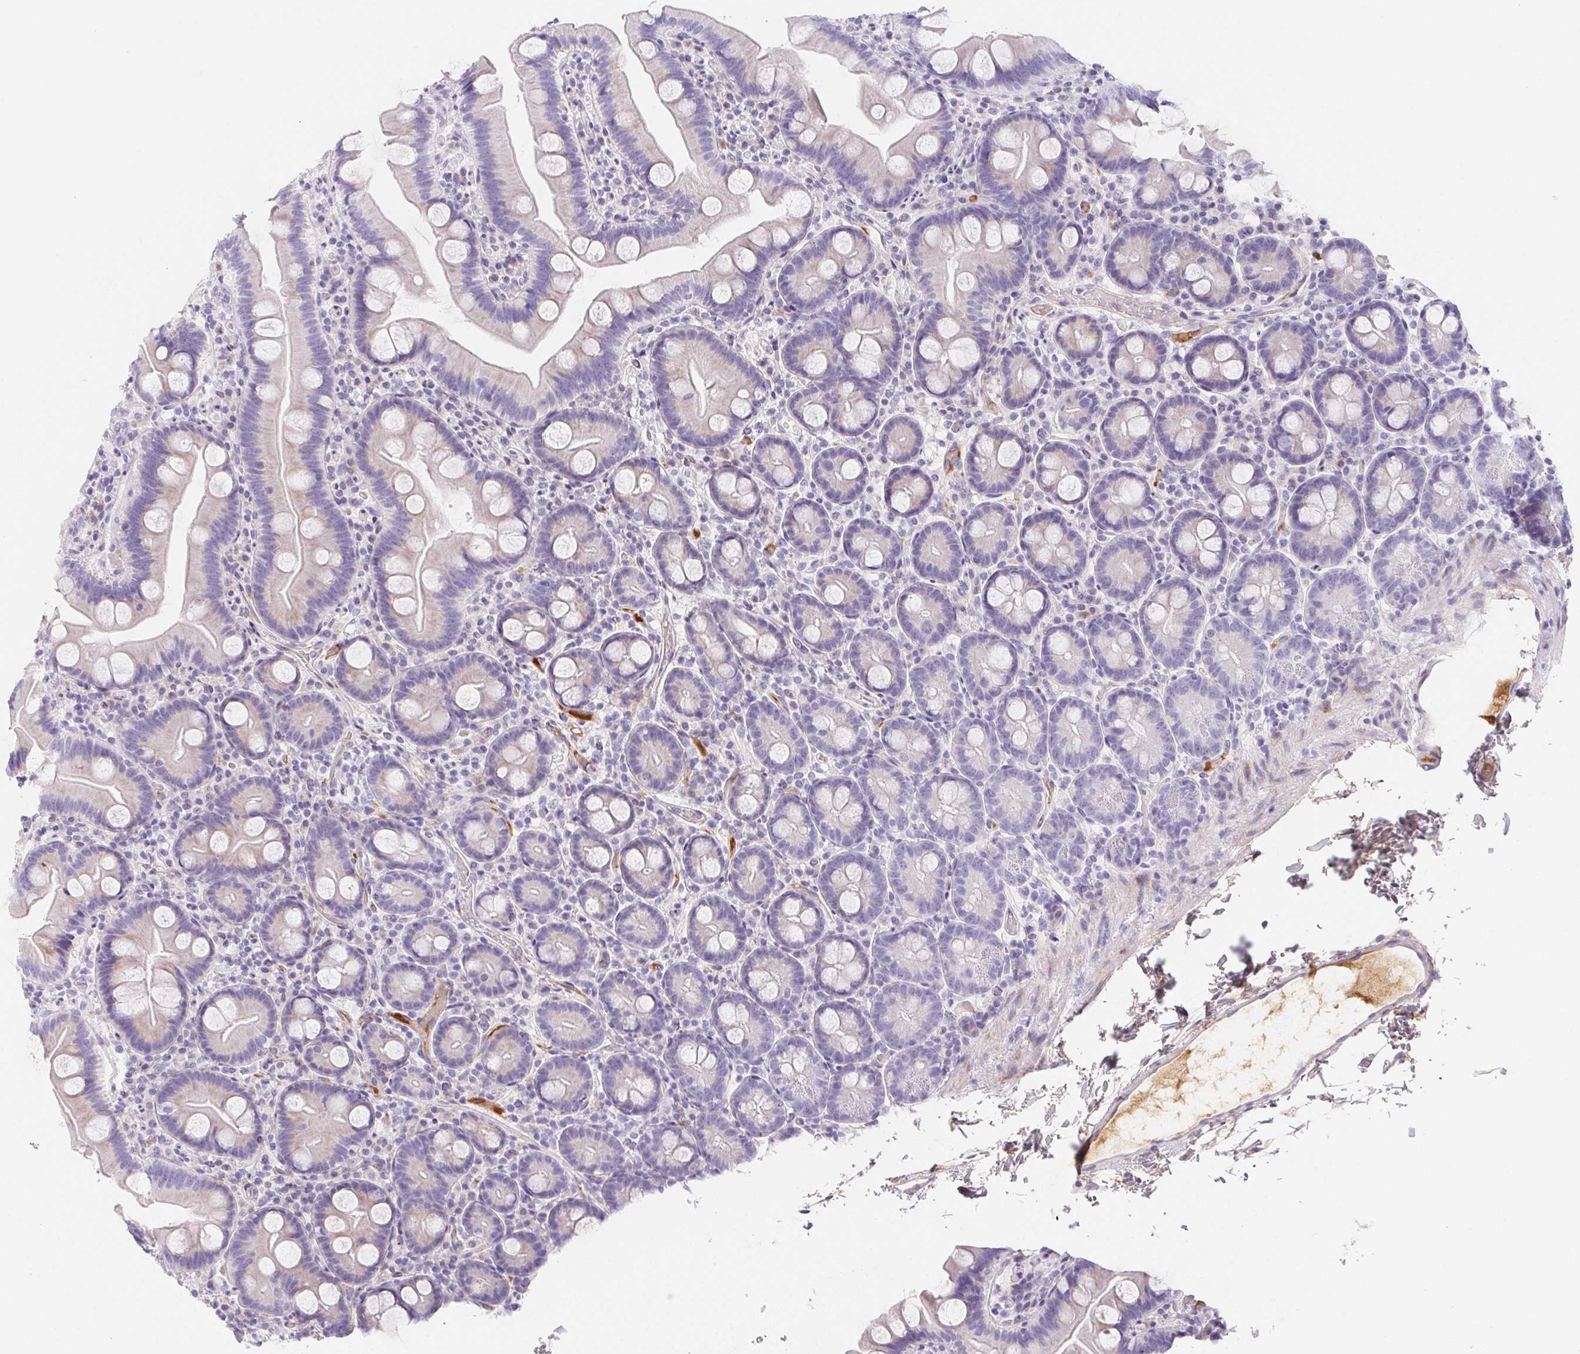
{"staining": {"intensity": "moderate", "quantity": "<25%", "location": "cytoplasmic/membranous"}, "tissue": "small intestine", "cell_type": "Glandular cells", "image_type": "normal", "snomed": [{"axis": "morphology", "description": "Normal tissue, NOS"}, {"axis": "topography", "description": "Small intestine"}], "caption": "Small intestine stained with IHC demonstrates moderate cytoplasmic/membranous expression in approximately <25% of glandular cells.", "gene": "ITIH2", "patient": {"sex": "female", "age": 68}}